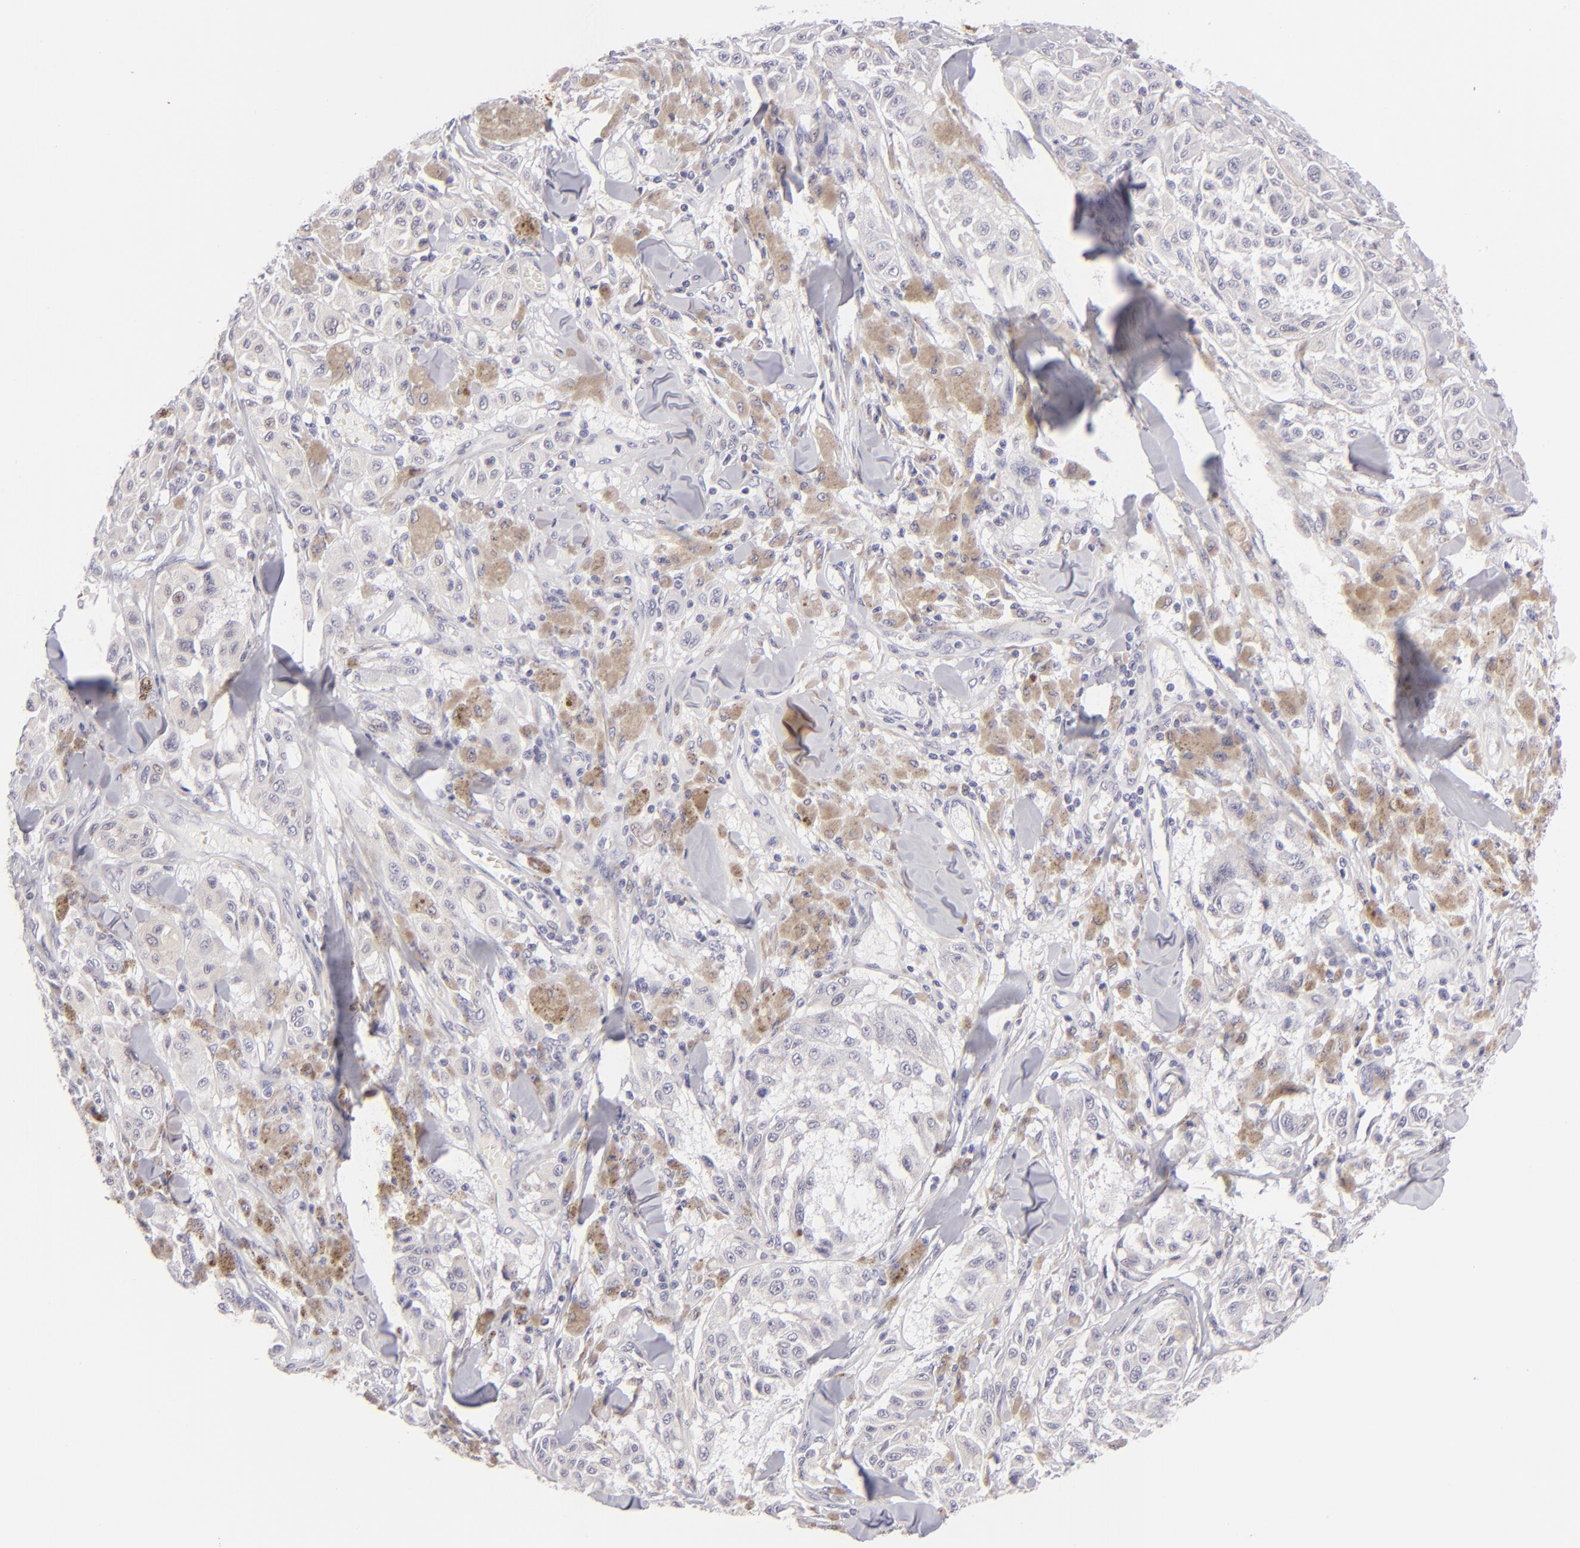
{"staining": {"intensity": "negative", "quantity": "none", "location": "none"}, "tissue": "melanoma", "cell_type": "Tumor cells", "image_type": "cancer", "snomed": [{"axis": "morphology", "description": "Malignant melanoma, NOS"}, {"axis": "topography", "description": "Skin"}], "caption": "Immunohistochemistry (IHC) of melanoma reveals no positivity in tumor cells. Nuclei are stained in blue.", "gene": "CLDN4", "patient": {"sex": "female", "age": 64}}